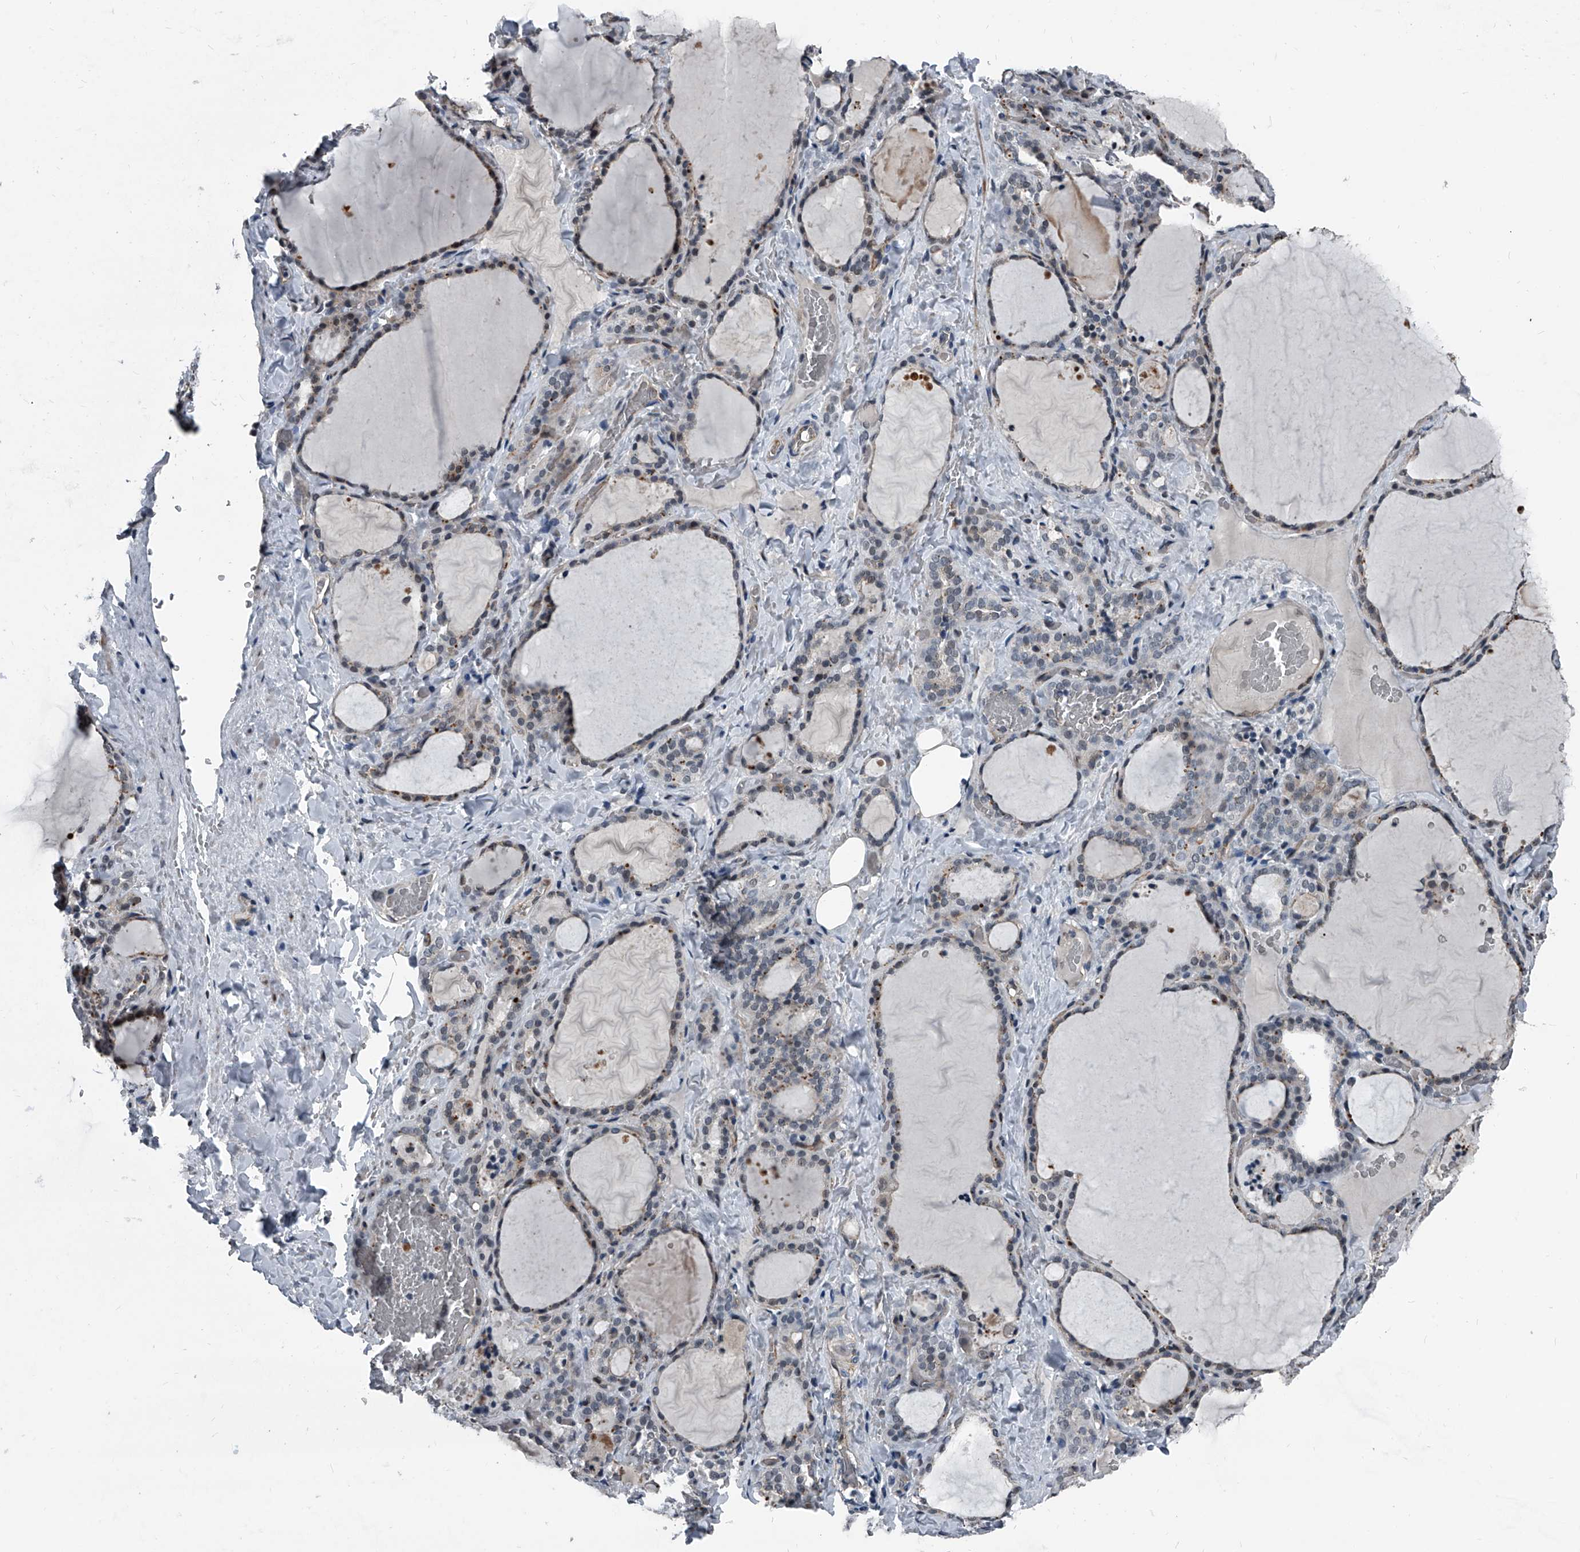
{"staining": {"intensity": "weak", "quantity": "25%-75%", "location": "nuclear"}, "tissue": "thyroid gland", "cell_type": "Glandular cells", "image_type": "normal", "snomed": [{"axis": "morphology", "description": "Normal tissue, NOS"}, {"axis": "topography", "description": "Thyroid gland"}], "caption": "A histopathology image of thyroid gland stained for a protein reveals weak nuclear brown staining in glandular cells. (Brightfield microscopy of DAB IHC at high magnification).", "gene": "MEN1", "patient": {"sex": "female", "age": 22}}